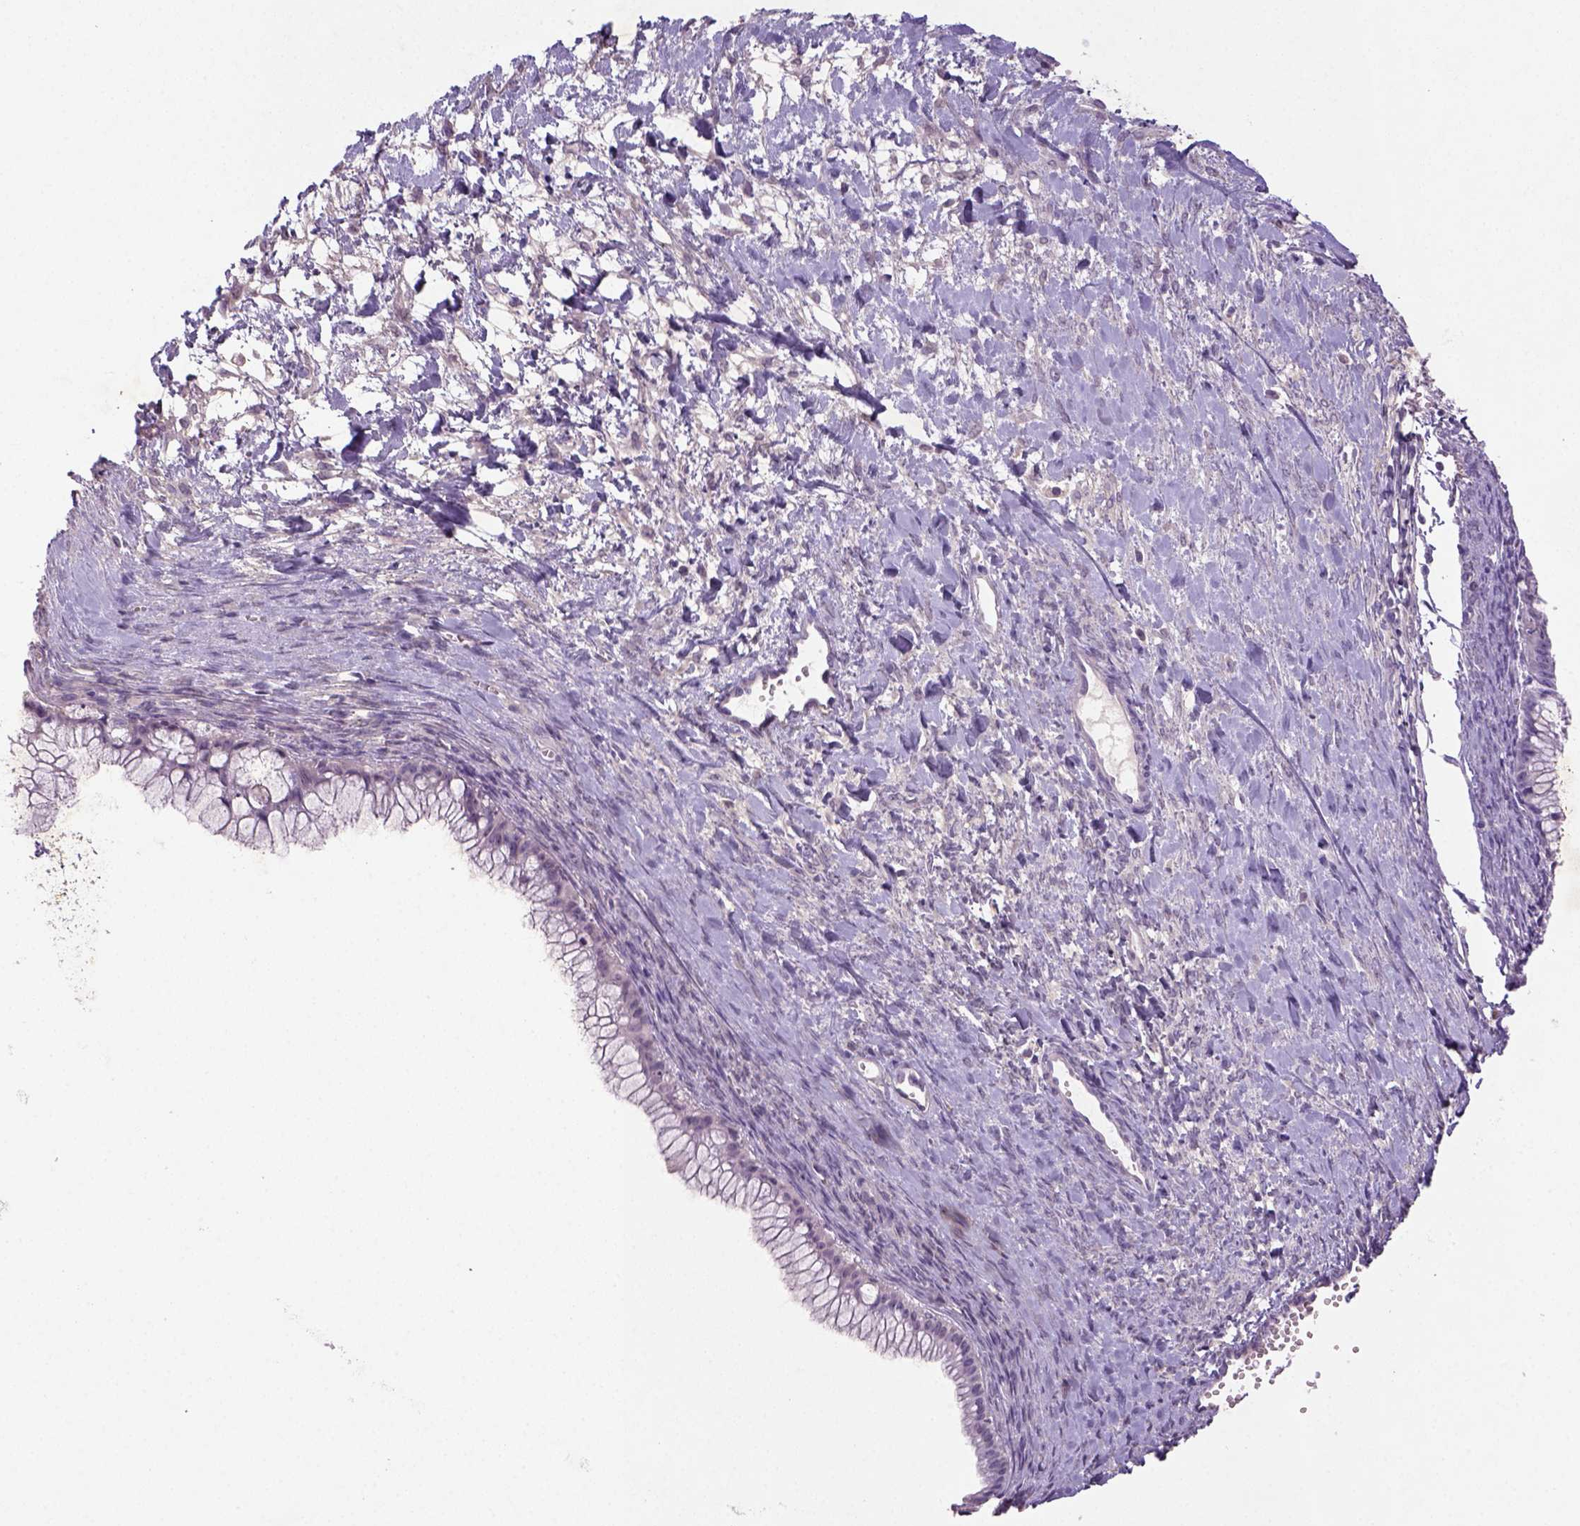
{"staining": {"intensity": "negative", "quantity": "none", "location": "none"}, "tissue": "ovarian cancer", "cell_type": "Tumor cells", "image_type": "cancer", "snomed": [{"axis": "morphology", "description": "Cystadenocarcinoma, mucinous, NOS"}, {"axis": "topography", "description": "Ovary"}], "caption": "IHC of human mucinous cystadenocarcinoma (ovarian) reveals no expression in tumor cells.", "gene": "NLGN2", "patient": {"sex": "female", "age": 41}}